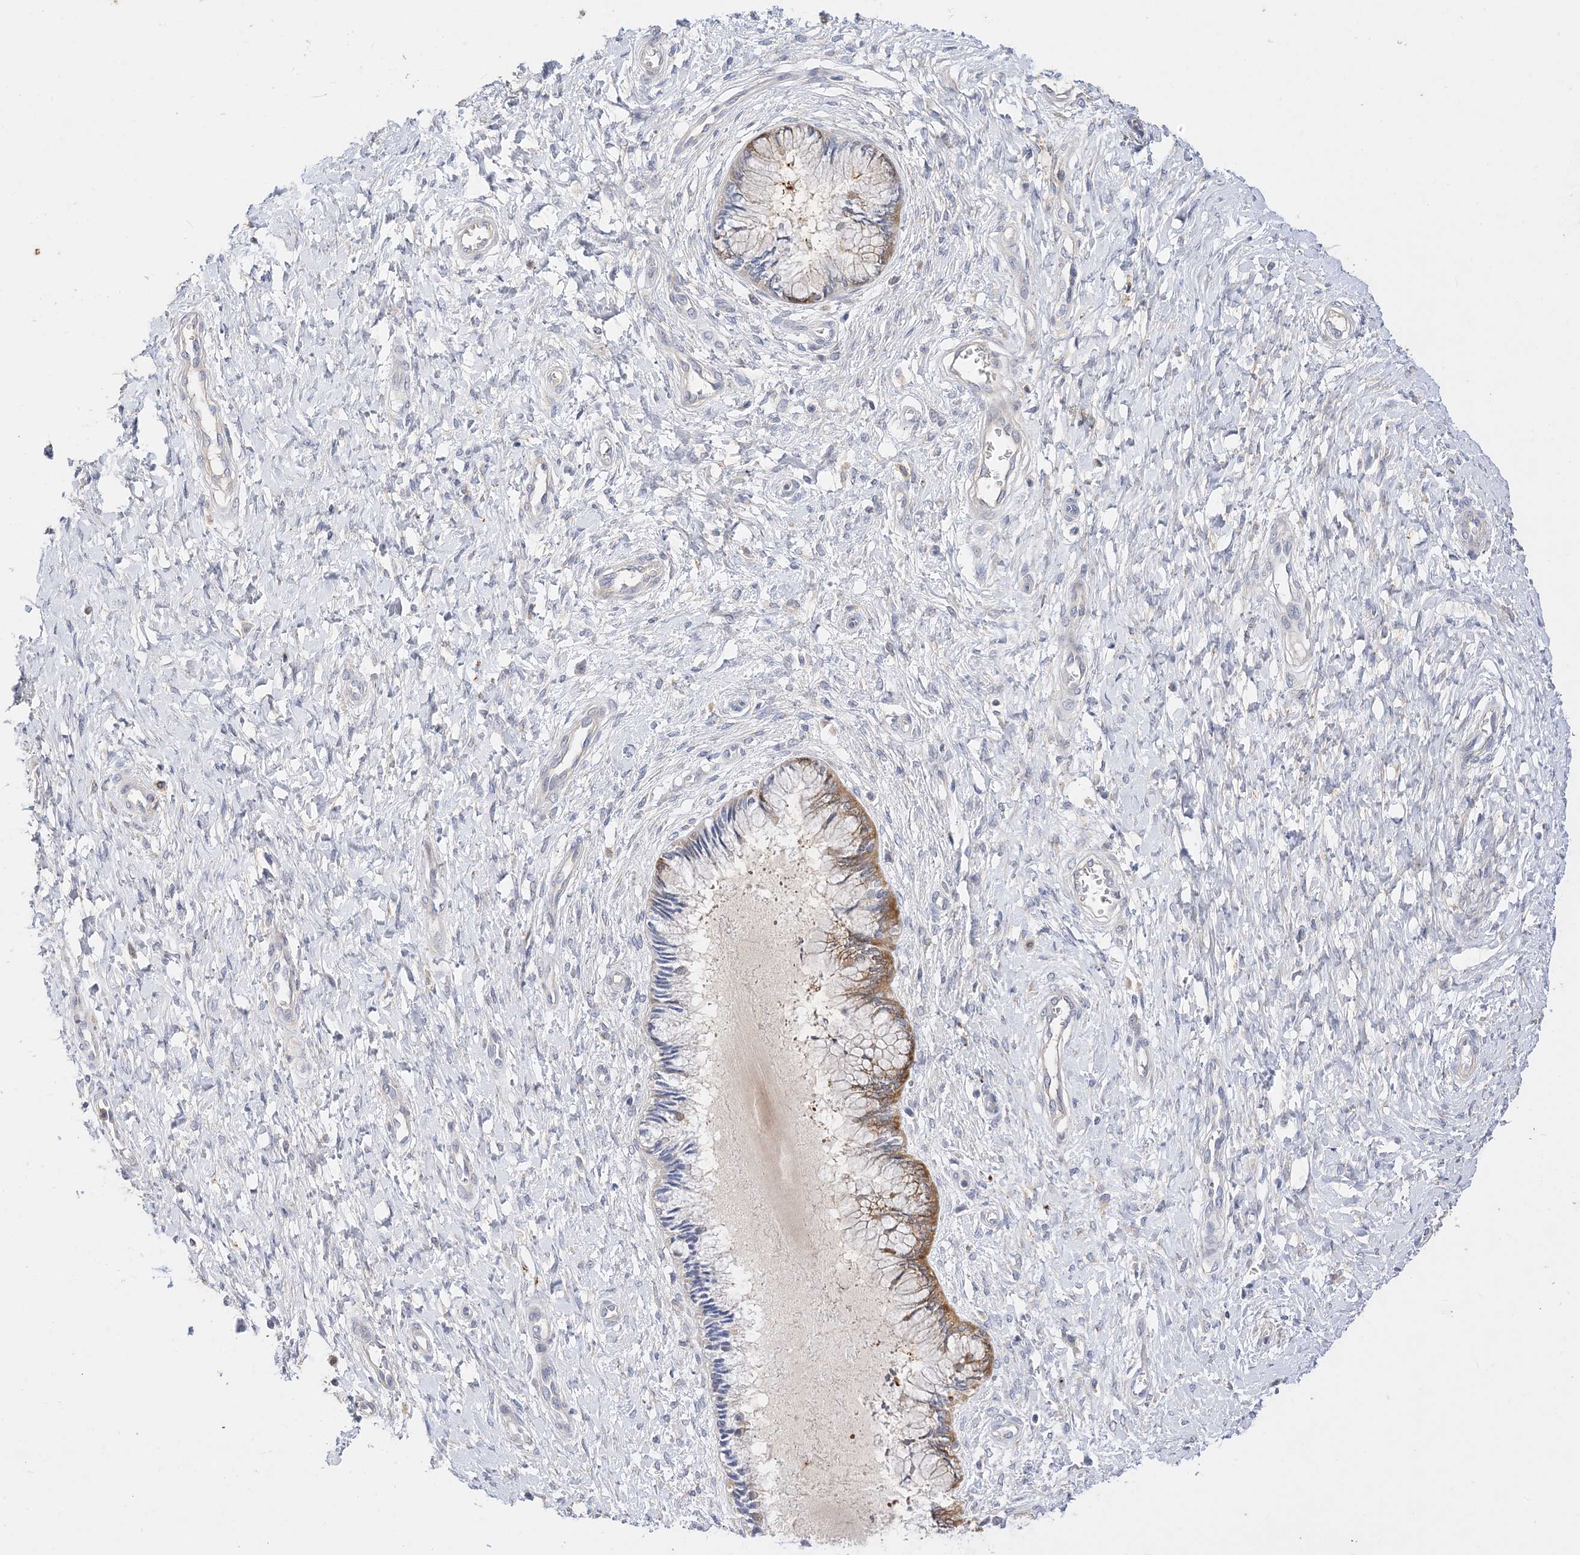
{"staining": {"intensity": "moderate", "quantity": "25%-75%", "location": "cytoplasmic/membranous"}, "tissue": "cervix", "cell_type": "Glandular cells", "image_type": "normal", "snomed": [{"axis": "morphology", "description": "Normal tissue, NOS"}, {"axis": "topography", "description": "Cervix"}], "caption": "Unremarkable cervix exhibits moderate cytoplasmic/membranous expression in about 25%-75% of glandular cells, visualized by immunohistochemistry. (IHC, brightfield microscopy, high magnification).", "gene": "ARV1", "patient": {"sex": "female", "age": 55}}